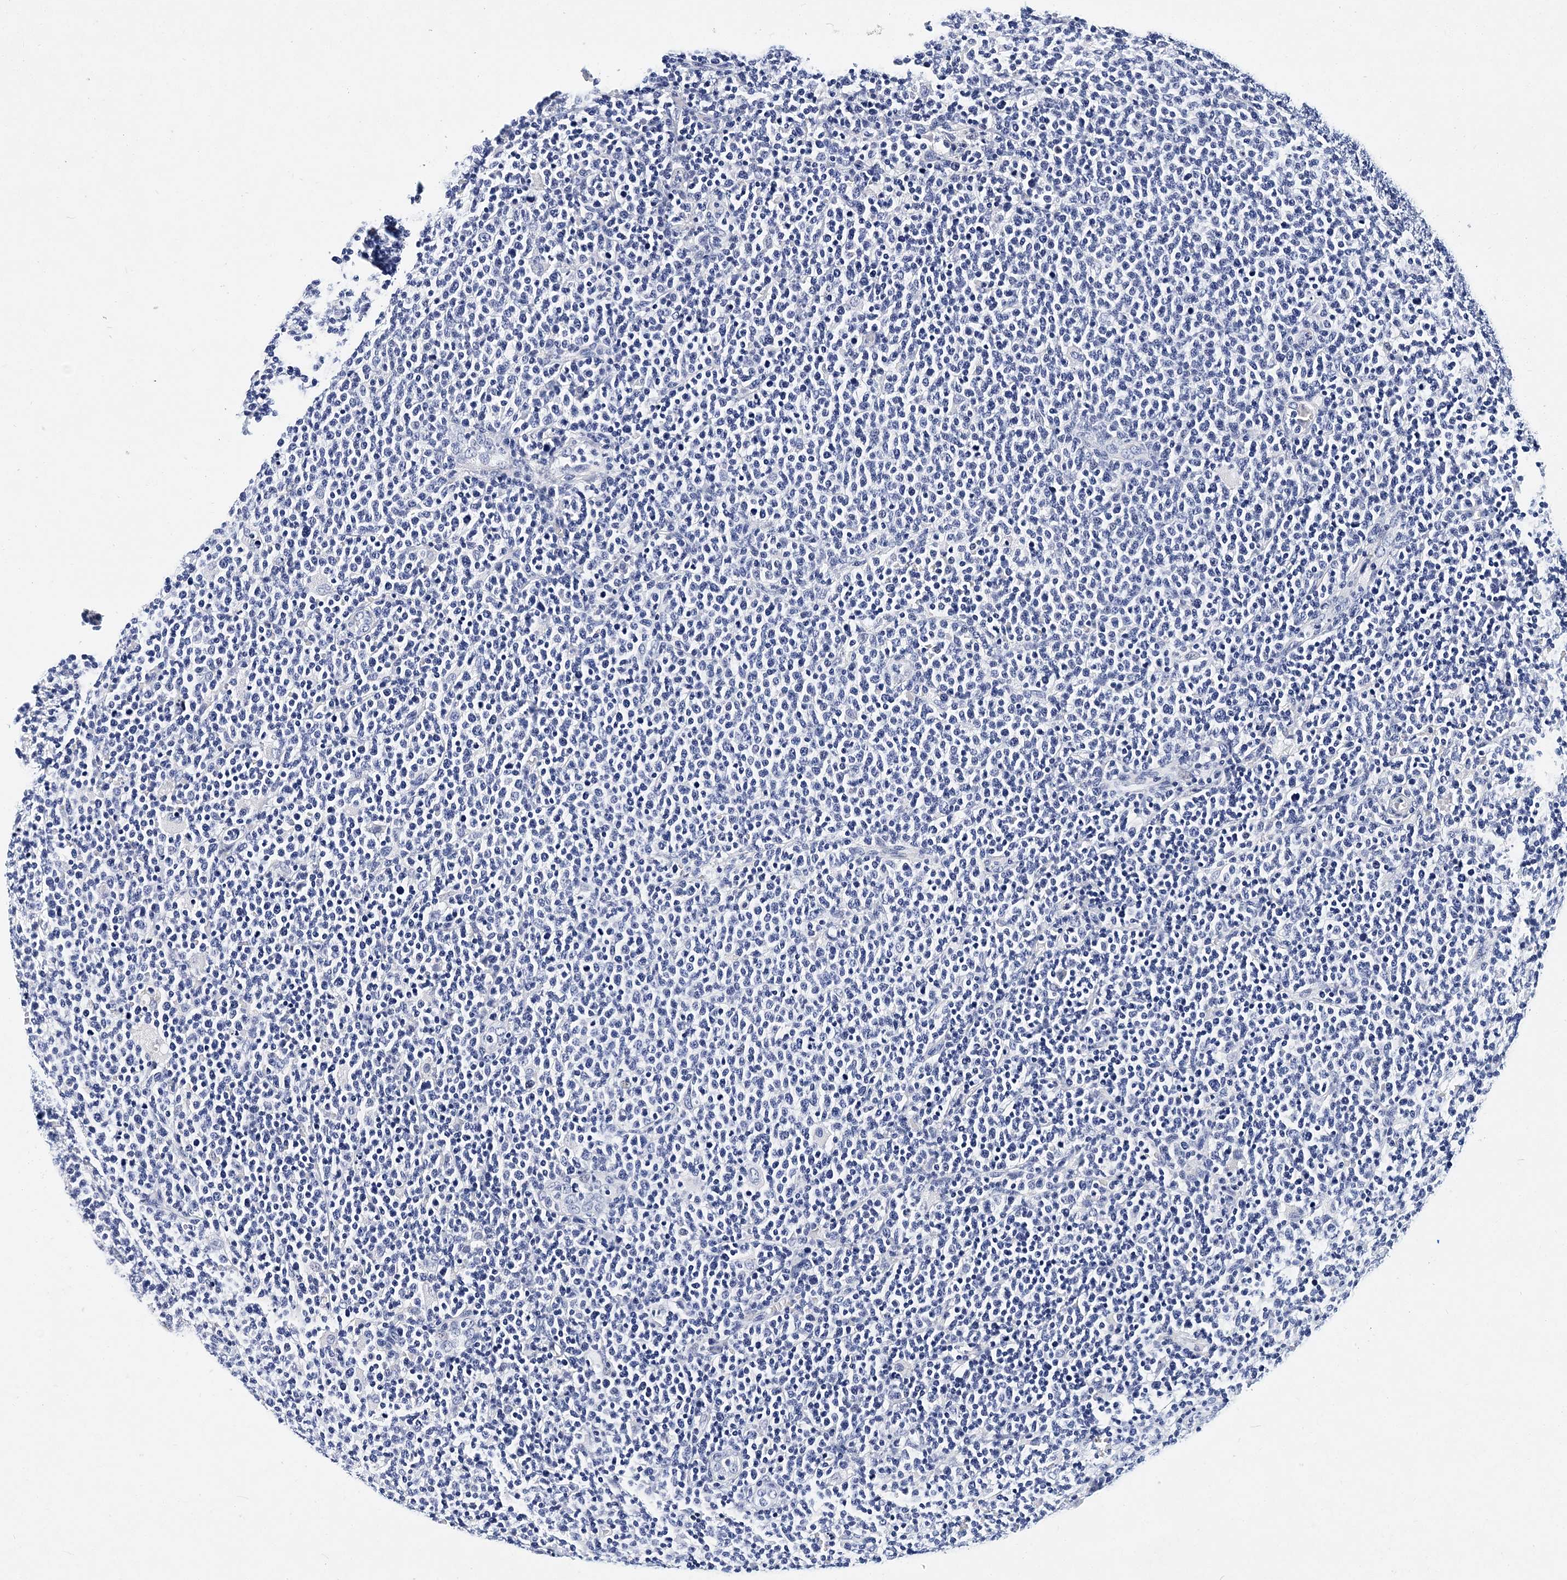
{"staining": {"intensity": "negative", "quantity": "none", "location": "none"}, "tissue": "lymphoma", "cell_type": "Tumor cells", "image_type": "cancer", "snomed": [{"axis": "morphology", "description": "Malignant lymphoma, non-Hodgkin's type, High grade"}, {"axis": "topography", "description": "Lymph node"}], "caption": "Tumor cells show no significant protein positivity in lymphoma. (DAB immunohistochemistry, high magnification).", "gene": "ITGA2B", "patient": {"sex": "male", "age": 61}}